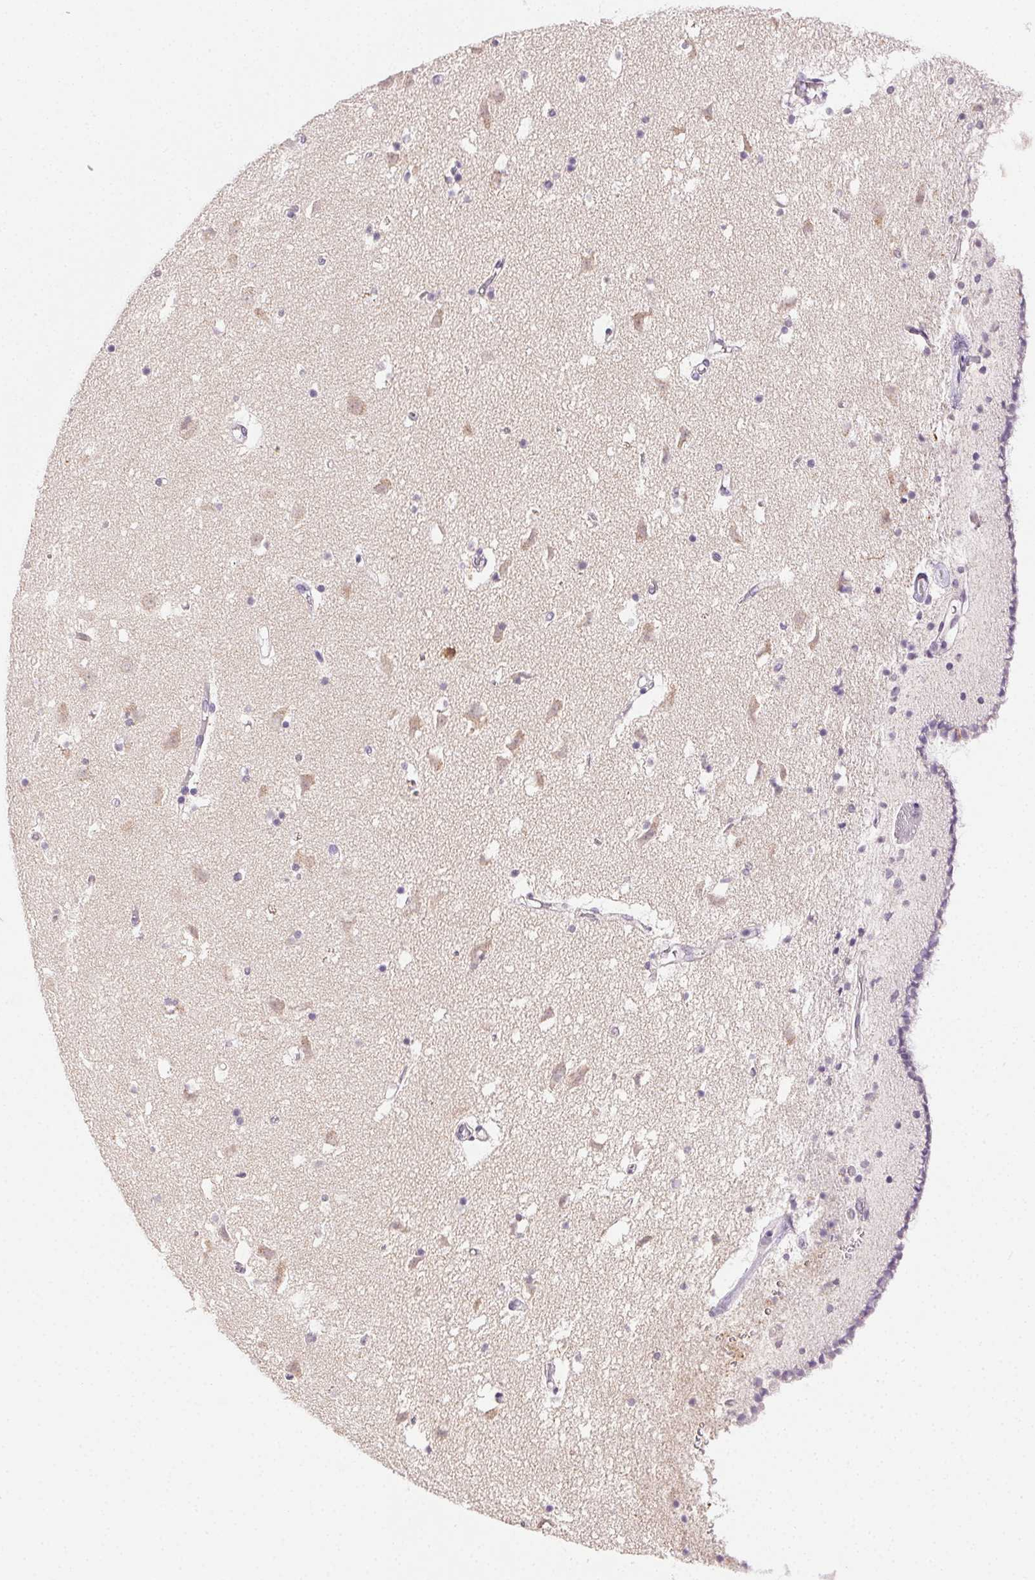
{"staining": {"intensity": "strong", "quantity": "25%-75%", "location": "cytoplasmic/membranous"}, "tissue": "caudate", "cell_type": "Glial cells", "image_type": "normal", "snomed": [{"axis": "morphology", "description": "Normal tissue, NOS"}, {"axis": "topography", "description": "Lateral ventricle wall"}], "caption": "IHC photomicrograph of benign human caudate stained for a protein (brown), which shows high levels of strong cytoplasmic/membranous staining in about 25%-75% of glial cells.", "gene": "AKAP5", "patient": {"sex": "female", "age": 42}}